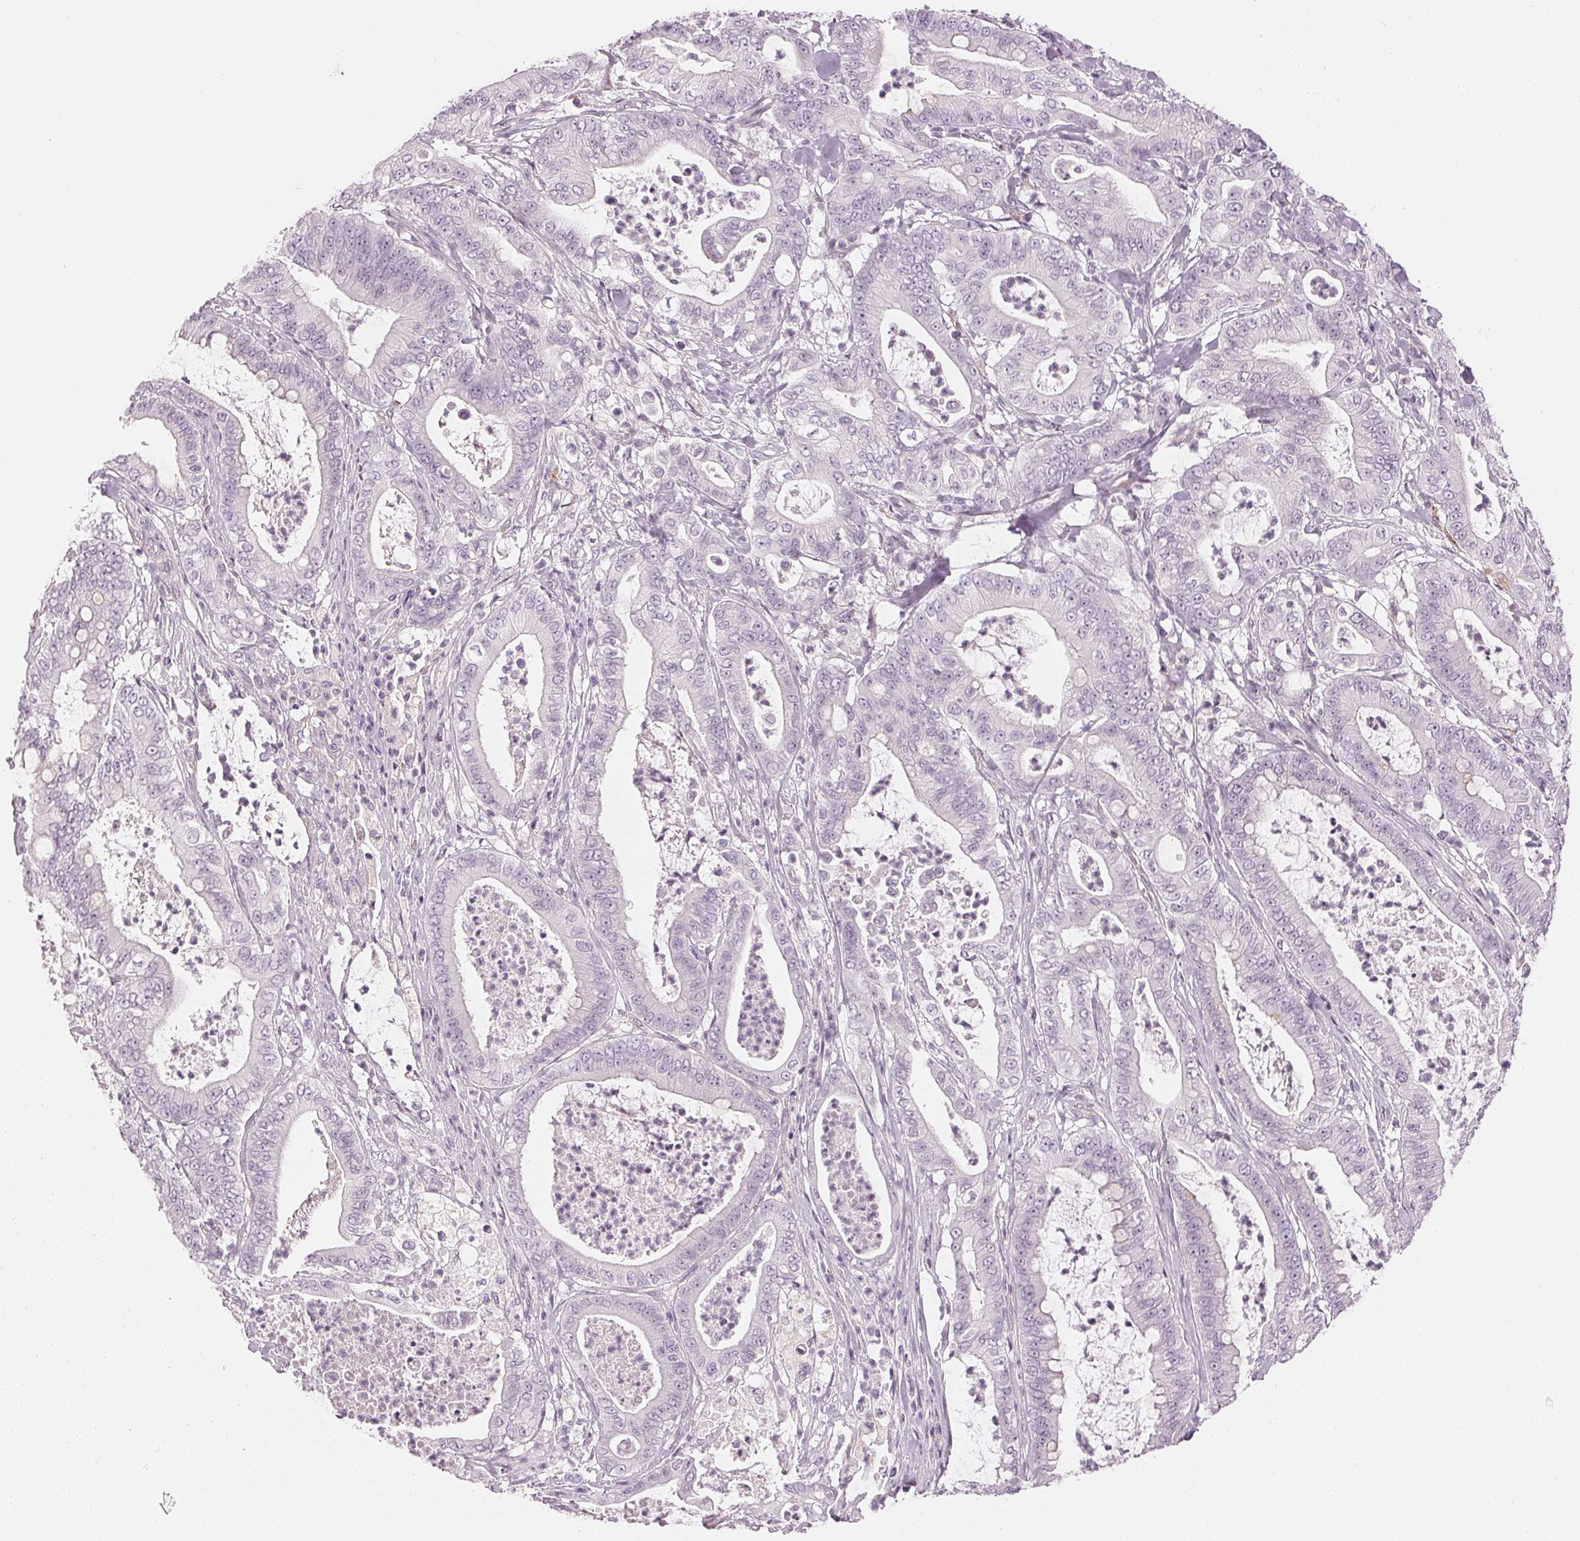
{"staining": {"intensity": "negative", "quantity": "none", "location": "none"}, "tissue": "pancreatic cancer", "cell_type": "Tumor cells", "image_type": "cancer", "snomed": [{"axis": "morphology", "description": "Adenocarcinoma, NOS"}, {"axis": "topography", "description": "Pancreas"}], "caption": "A high-resolution micrograph shows immunohistochemistry (IHC) staining of adenocarcinoma (pancreatic), which reveals no significant staining in tumor cells.", "gene": "APLP1", "patient": {"sex": "male", "age": 71}}